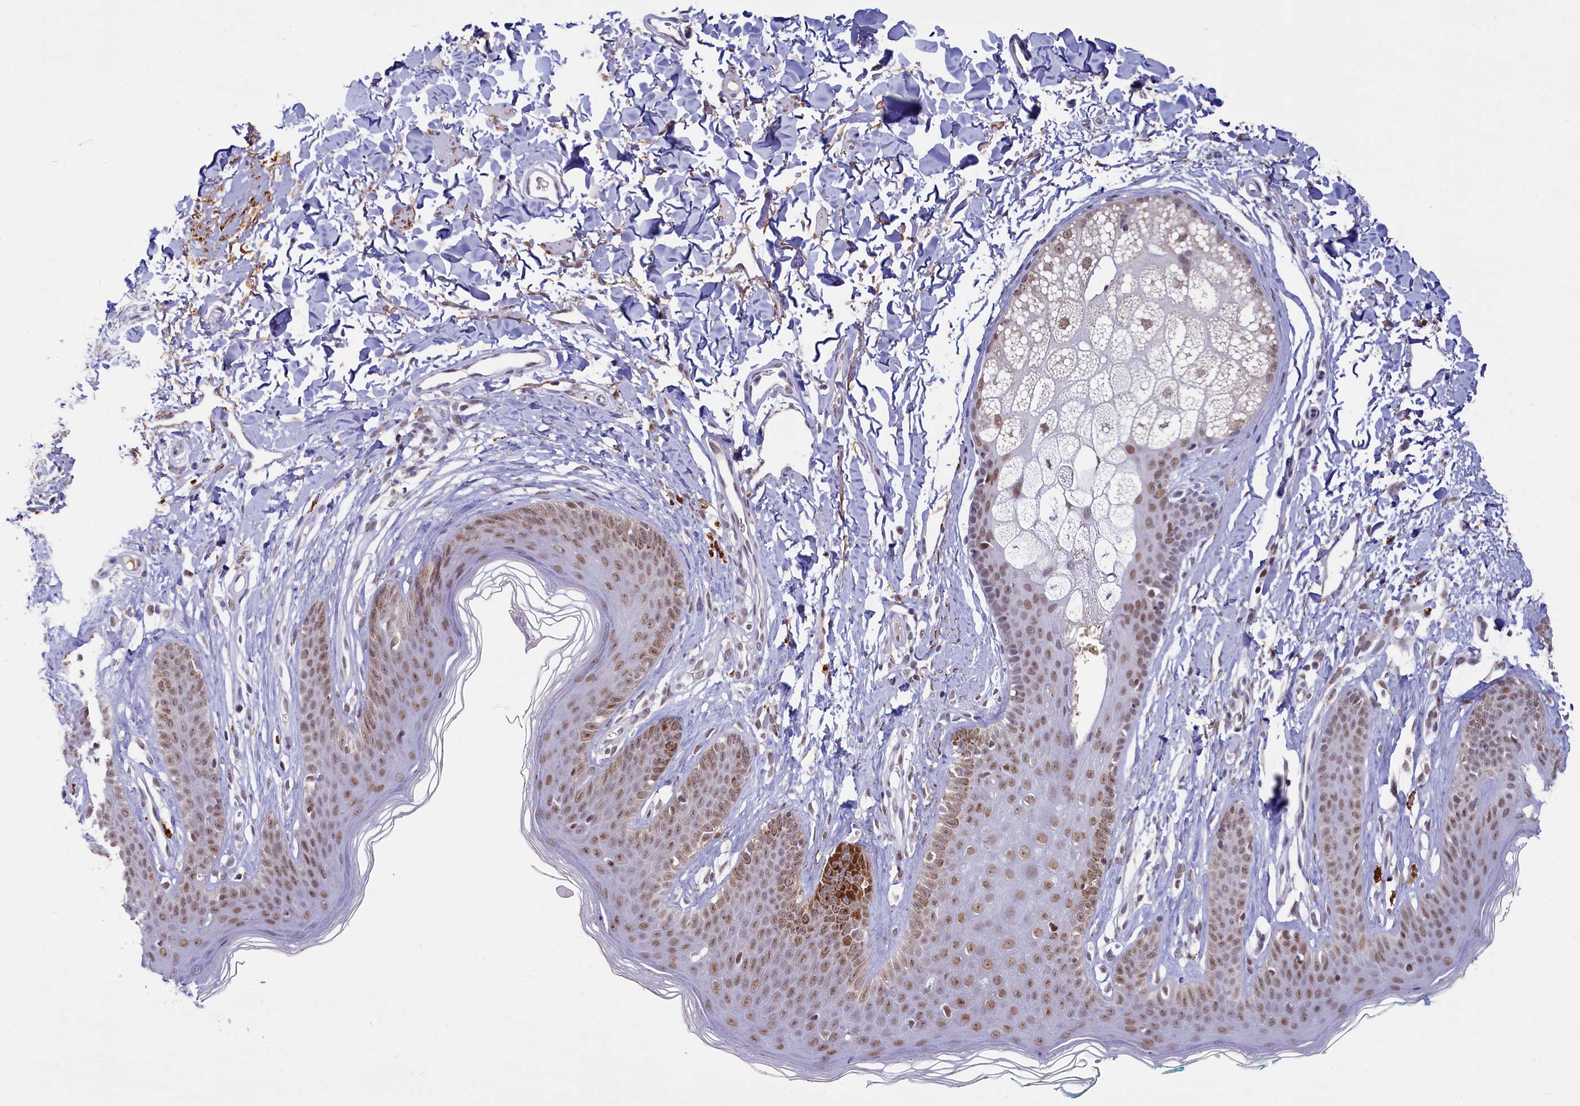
{"staining": {"intensity": "moderate", "quantity": "<25%", "location": "cytoplasmic/membranous,nuclear"}, "tissue": "skin", "cell_type": "Epidermal cells", "image_type": "normal", "snomed": [{"axis": "morphology", "description": "Normal tissue, NOS"}, {"axis": "morphology", "description": "Squamous cell carcinoma, NOS"}, {"axis": "topography", "description": "Vulva"}], "caption": "IHC (DAB) staining of unremarkable skin demonstrates moderate cytoplasmic/membranous,nuclear protein positivity in approximately <25% of epidermal cells.", "gene": "PPHLN1", "patient": {"sex": "female", "age": 85}}